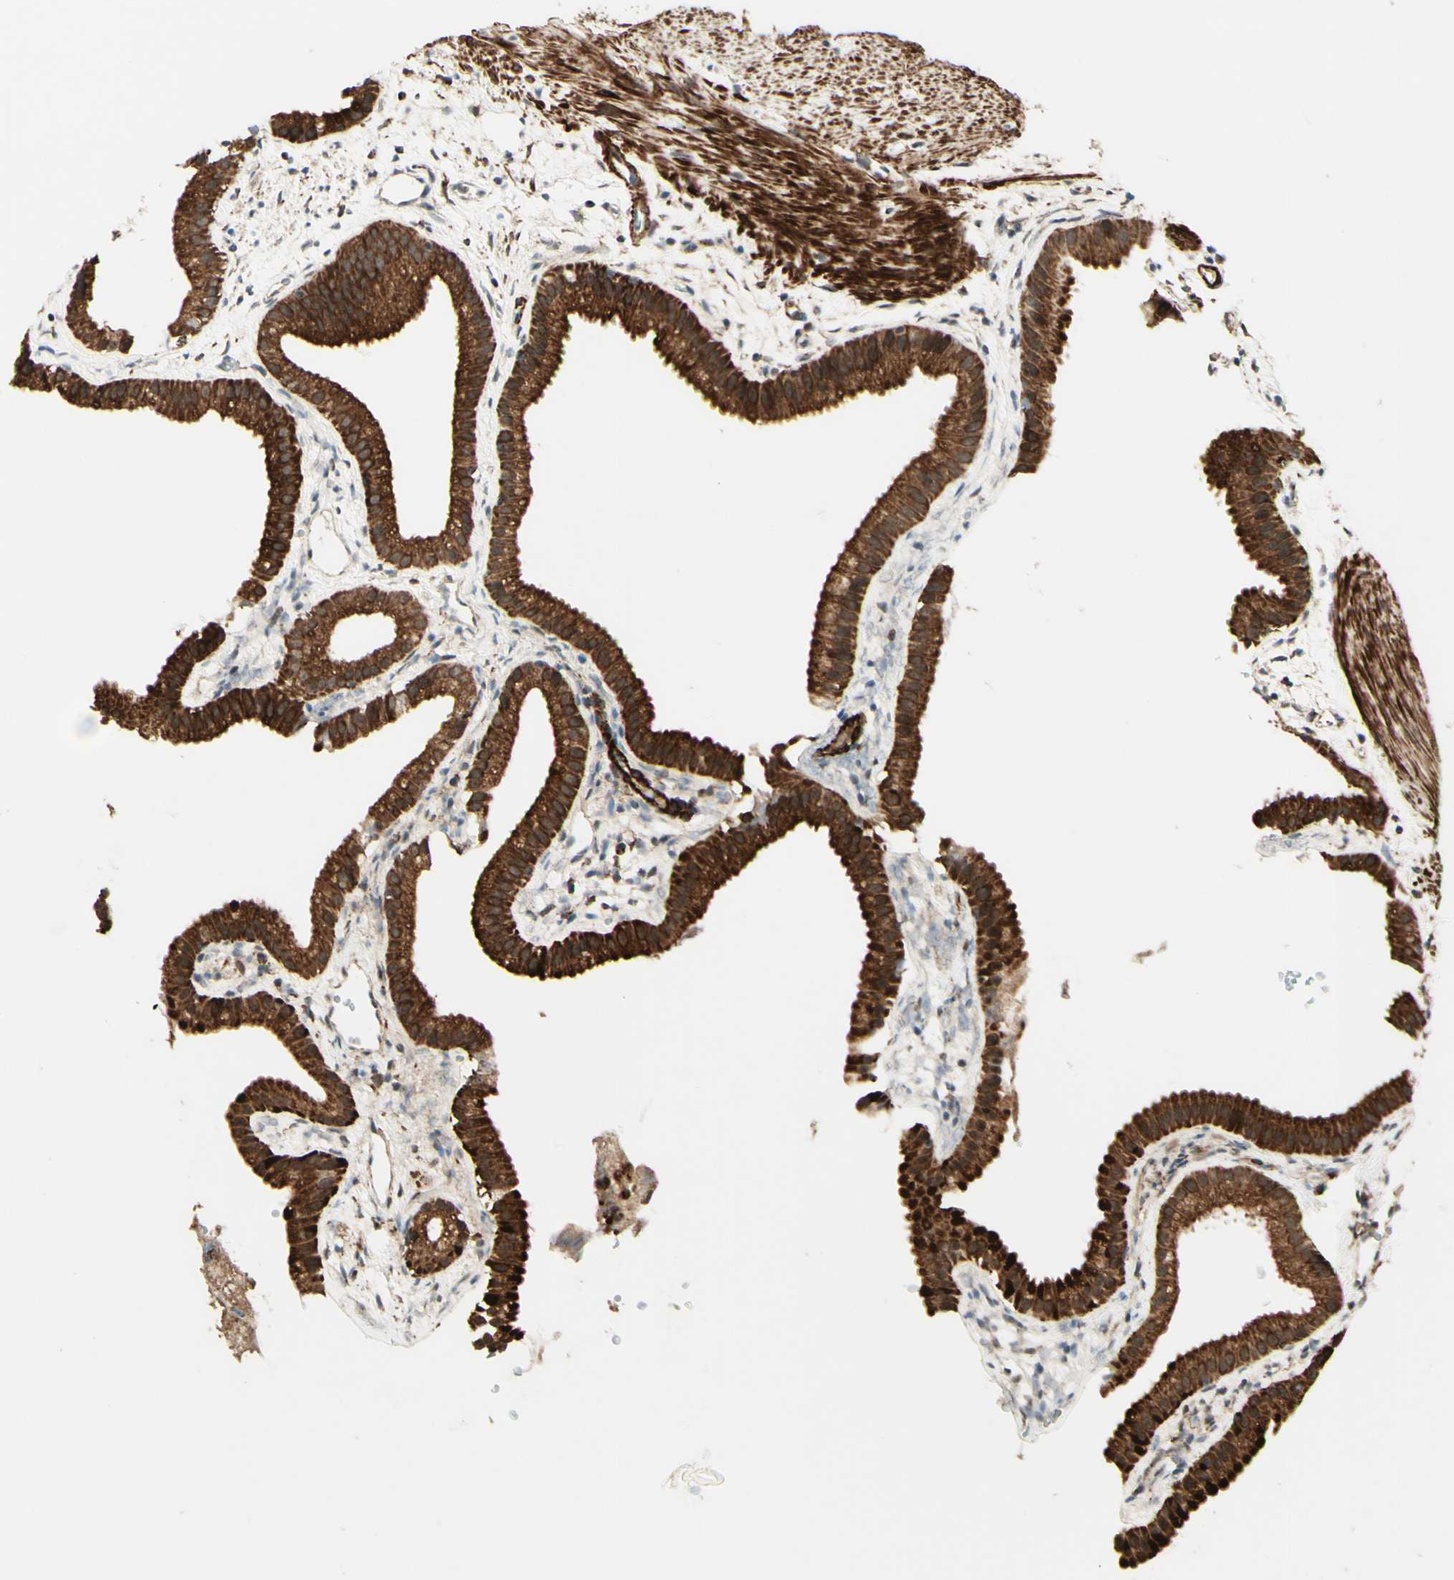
{"staining": {"intensity": "strong", "quantity": ">75%", "location": "cytoplasmic/membranous"}, "tissue": "gallbladder", "cell_type": "Glandular cells", "image_type": "normal", "snomed": [{"axis": "morphology", "description": "Normal tissue, NOS"}, {"axis": "topography", "description": "Gallbladder"}], "caption": "Immunohistochemistry histopathology image of unremarkable human gallbladder stained for a protein (brown), which demonstrates high levels of strong cytoplasmic/membranous expression in about >75% of glandular cells.", "gene": "DHRS3", "patient": {"sex": "female", "age": 64}}